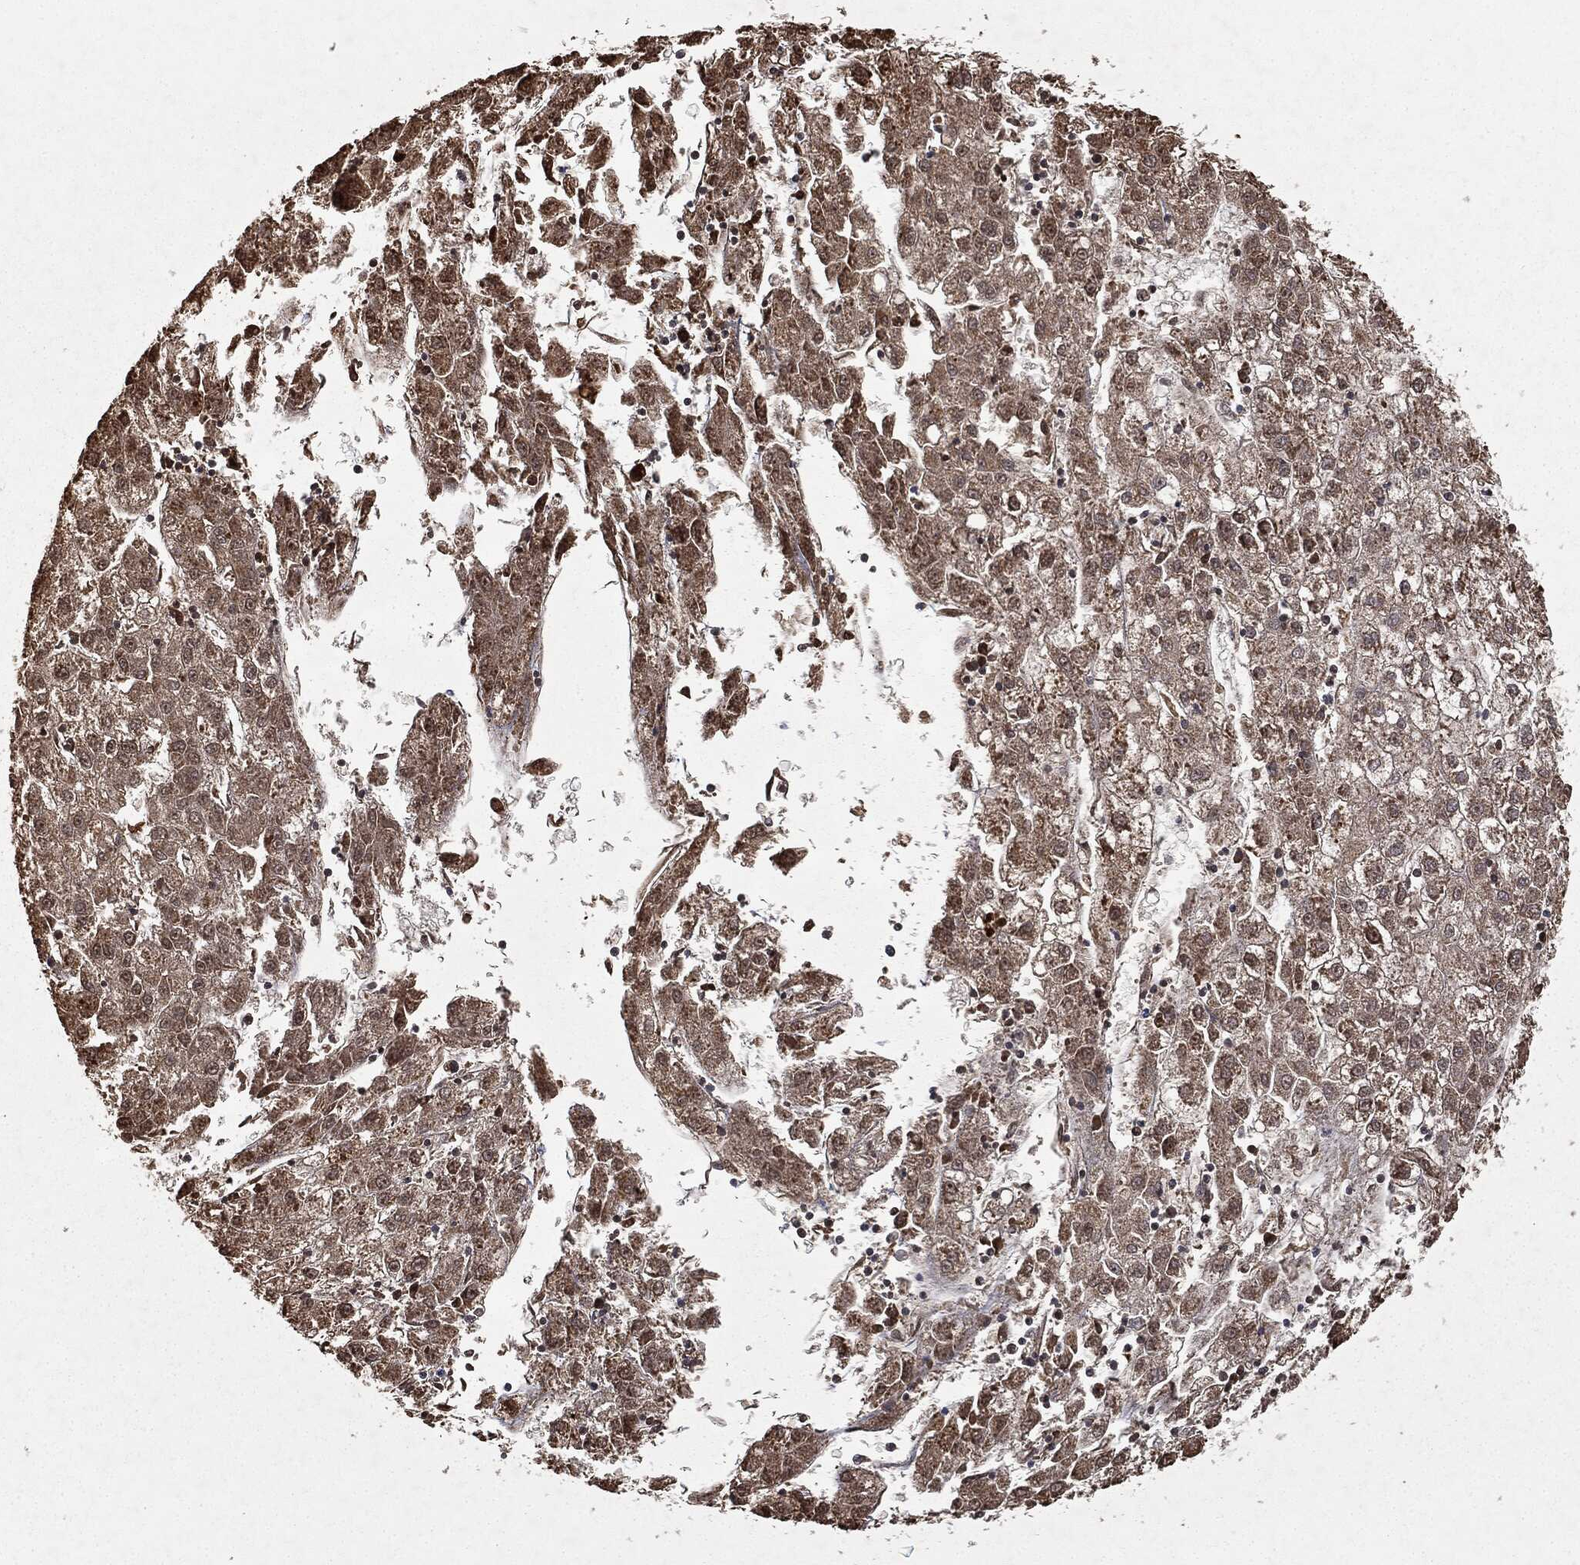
{"staining": {"intensity": "weak", "quantity": "25%-75%", "location": "cytoplasmic/membranous"}, "tissue": "liver cancer", "cell_type": "Tumor cells", "image_type": "cancer", "snomed": [{"axis": "morphology", "description": "Carcinoma, Hepatocellular, NOS"}, {"axis": "topography", "description": "Liver"}], "caption": "Protein staining of liver hepatocellular carcinoma tissue exhibits weak cytoplasmic/membranous positivity in about 25%-75% of tumor cells.", "gene": "ZNHIT6", "patient": {"sex": "male", "age": 72}}